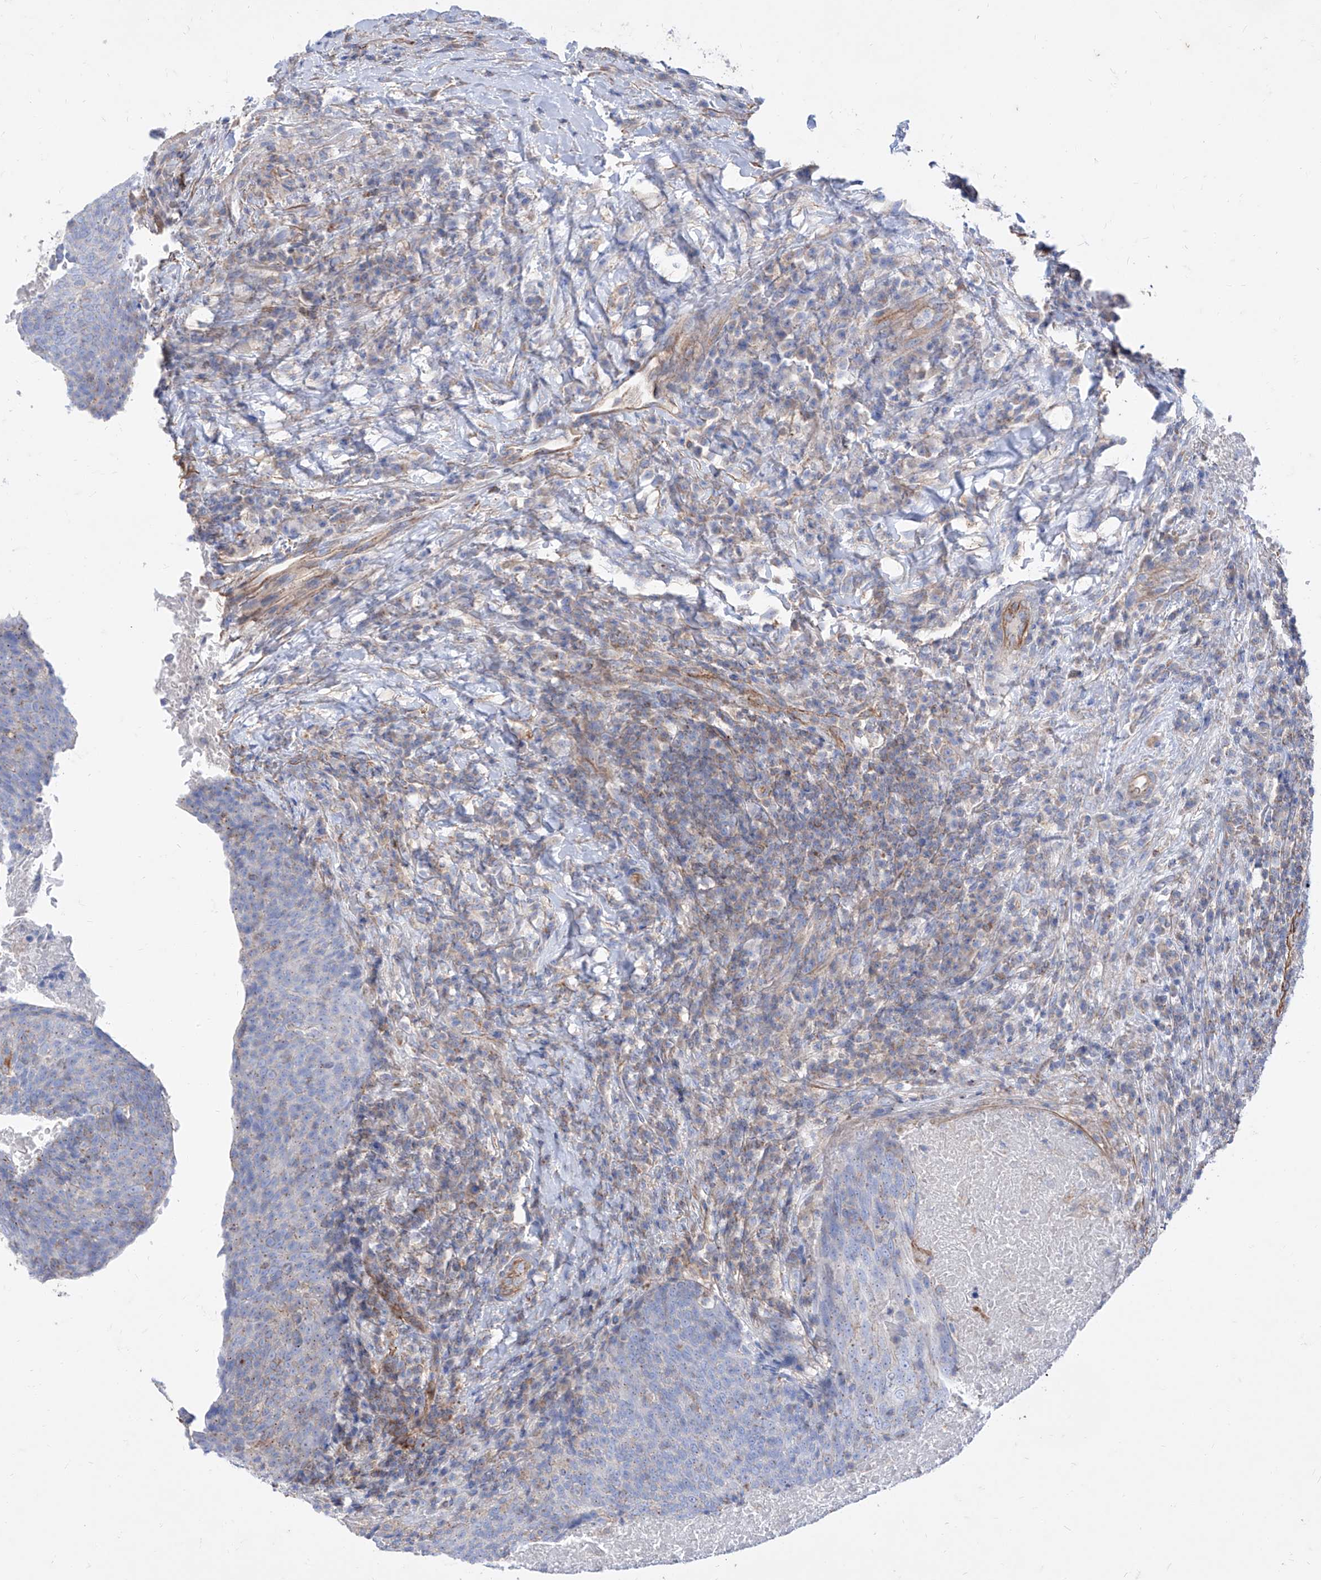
{"staining": {"intensity": "negative", "quantity": "none", "location": "none"}, "tissue": "head and neck cancer", "cell_type": "Tumor cells", "image_type": "cancer", "snomed": [{"axis": "morphology", "description": "Squamous cell carcinoma, NOS"}, {"axis": "morphology", "description": "Squamous cell carcinoma, metastatic, NOS"}, {"axis": "topography", "description": "Lymph node"}, {"axis": "topography", "description": "Head-Neck"}], "caption": "Immunohistochemistry photomicrograph of human head and neck squamous cell carcinoma stained for a protein (brown), which reveals no staining in tumor cells.", "gene": "C1orf74", "patient": {"sex": "male", "age": 62}}